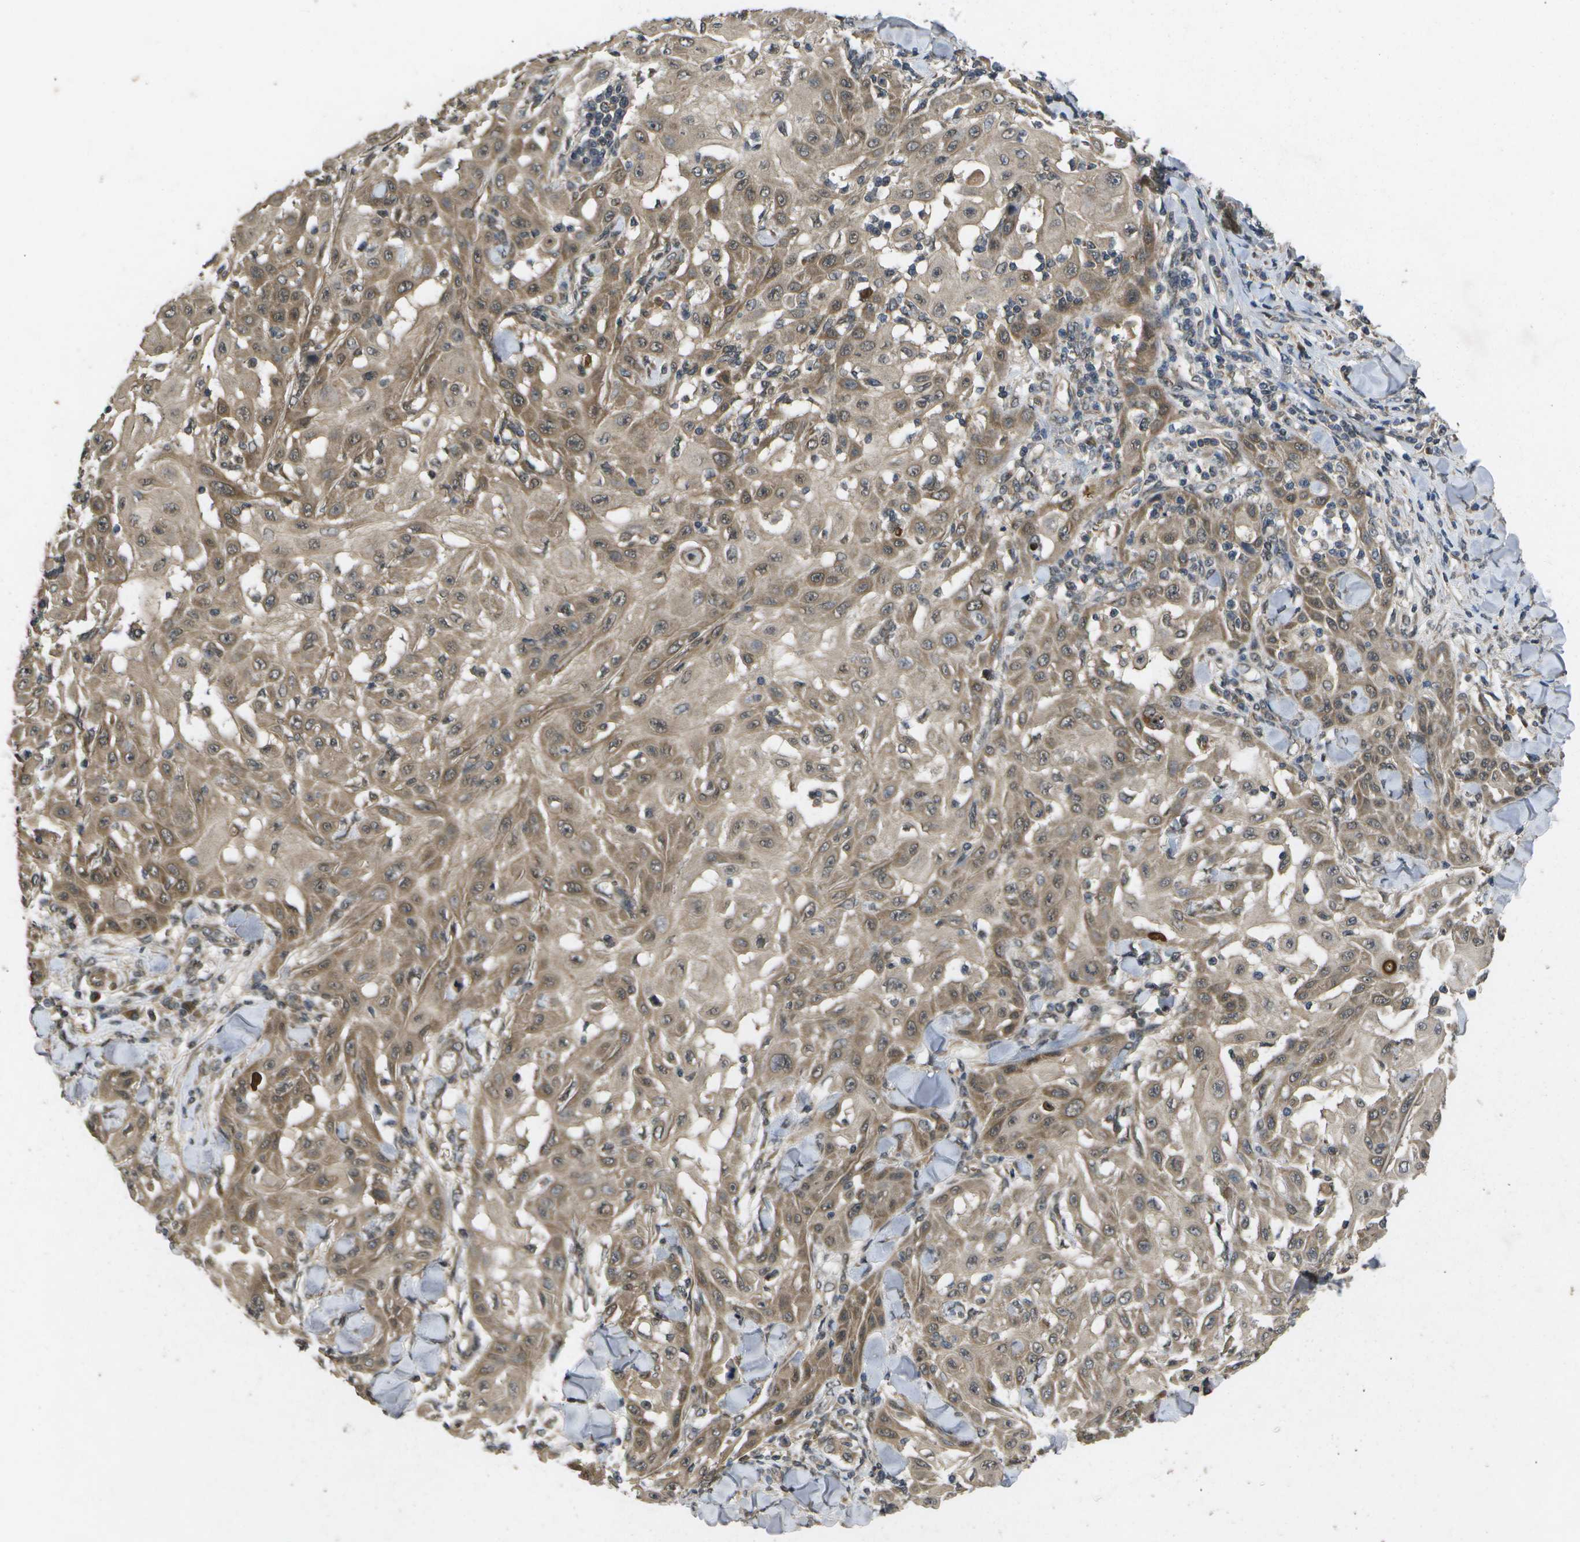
{"staining": {"intensity": "moderate", "quantity": ">75%", "location": "cytoplasmic/membranous"}, "tissue": "skin cancer", "cell_type": "Tumor cells", "image_type": "cancer", "snomed": [{"axis": "morphology", "description": "Squamous cell carcinoma, NOS"}, {"axis": "topography", "description": "Skin"}], "caption": "Skin squamous cell carcinoma stained for a protein exhibits moderate cytoplasmic/membranous positivity in tumor cells.", "gene": "ALAS1", "patient": {"sex": "male", "age": 24}}